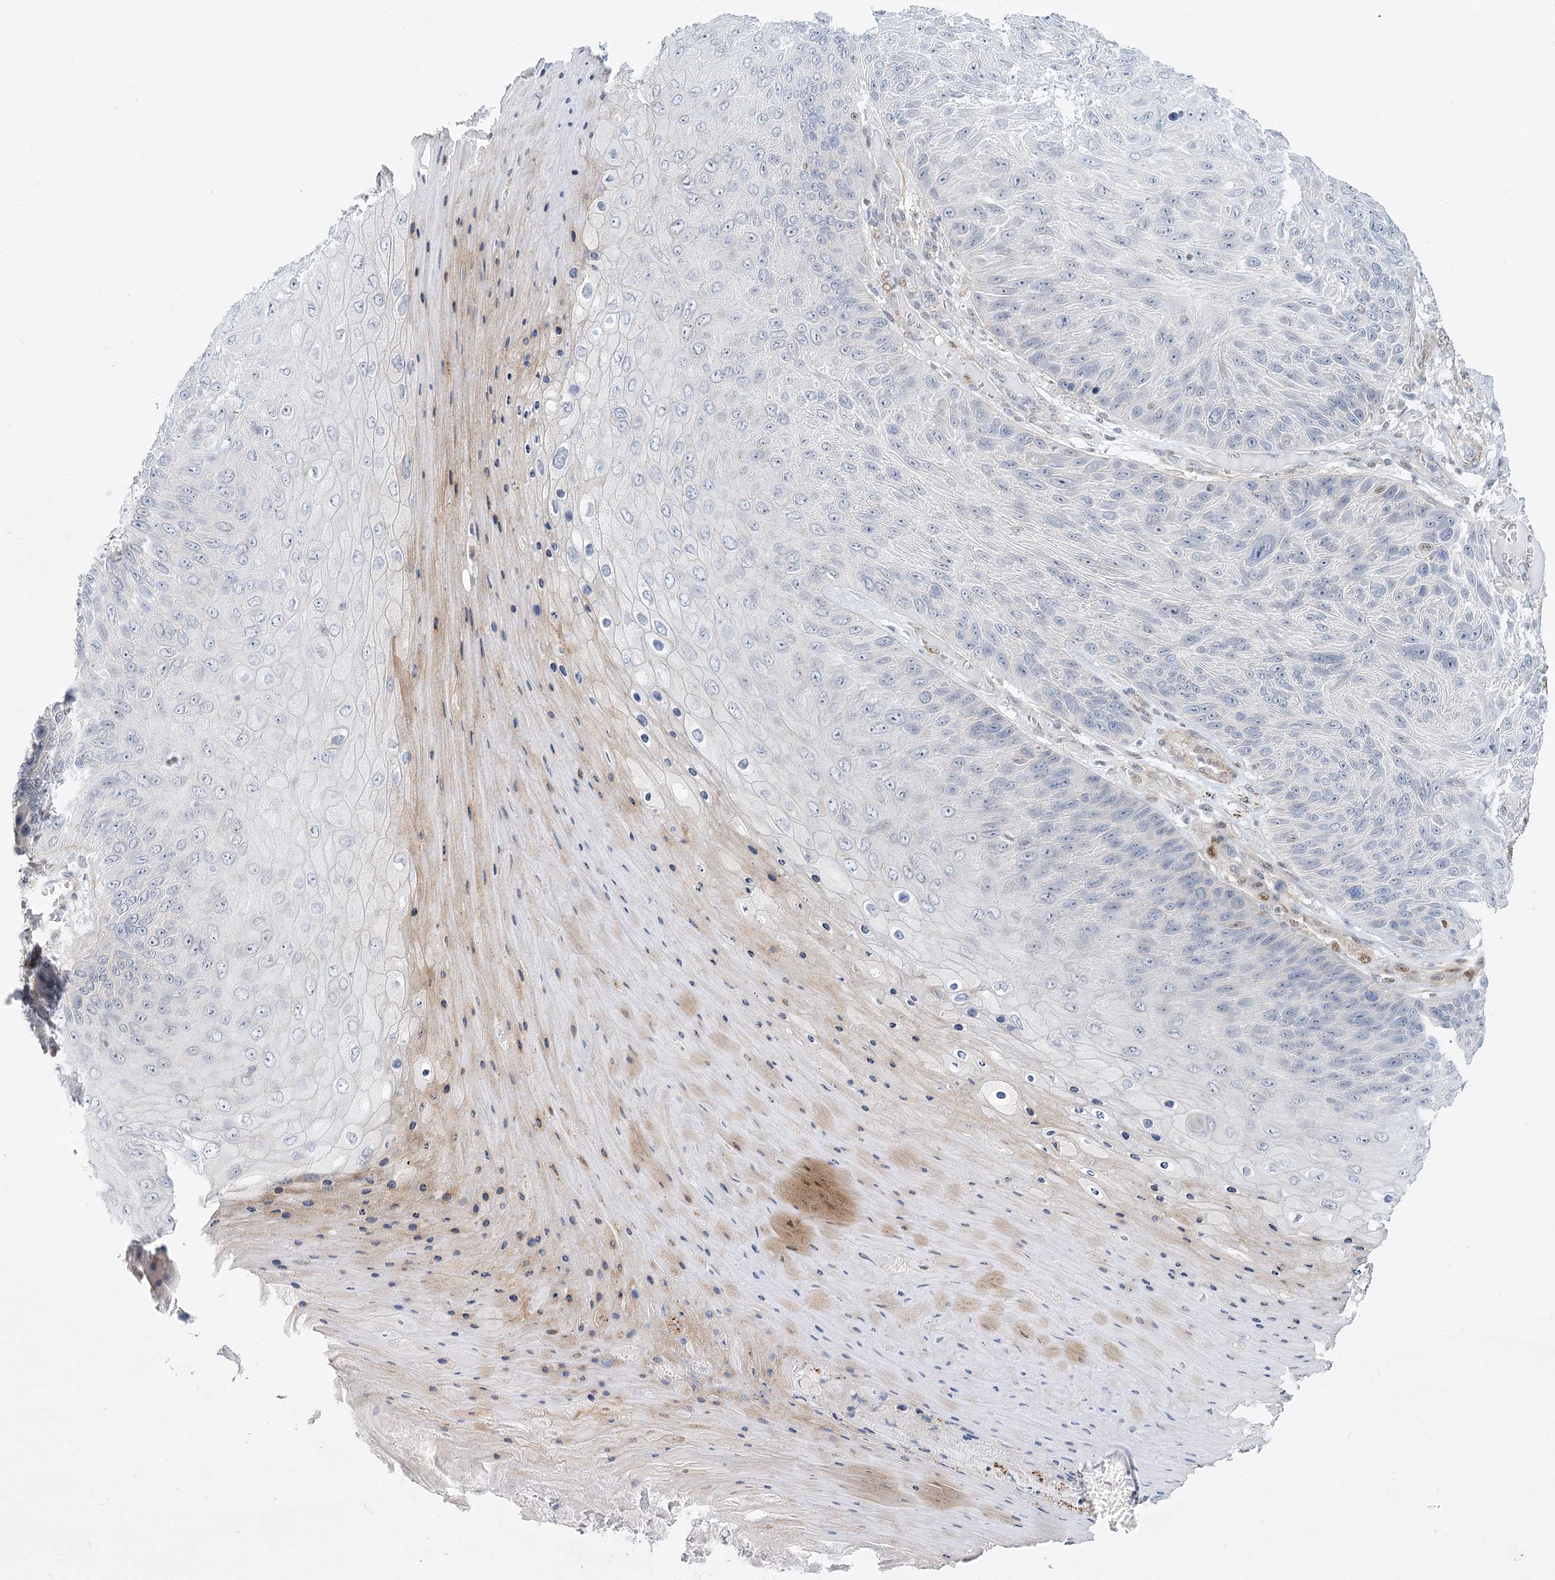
{"staining": {"intensity": "negative", "quantity": "none", "location": "none"}, "tissue": "skin cancer", "cell_type": "Tumor cells", "image_type": "cancer", "snomed": [{"axis": "morphology", "description": "Squamous cell carcinoma, NOS"}, {"axis": "topography", "description": "Skin"}], "caption": "Skin cancer was stained to show a protein in brown. There is no significant expression in tumor cells.", "gene": "ARSI", "patient": {"sex": "female", "age": 88}}